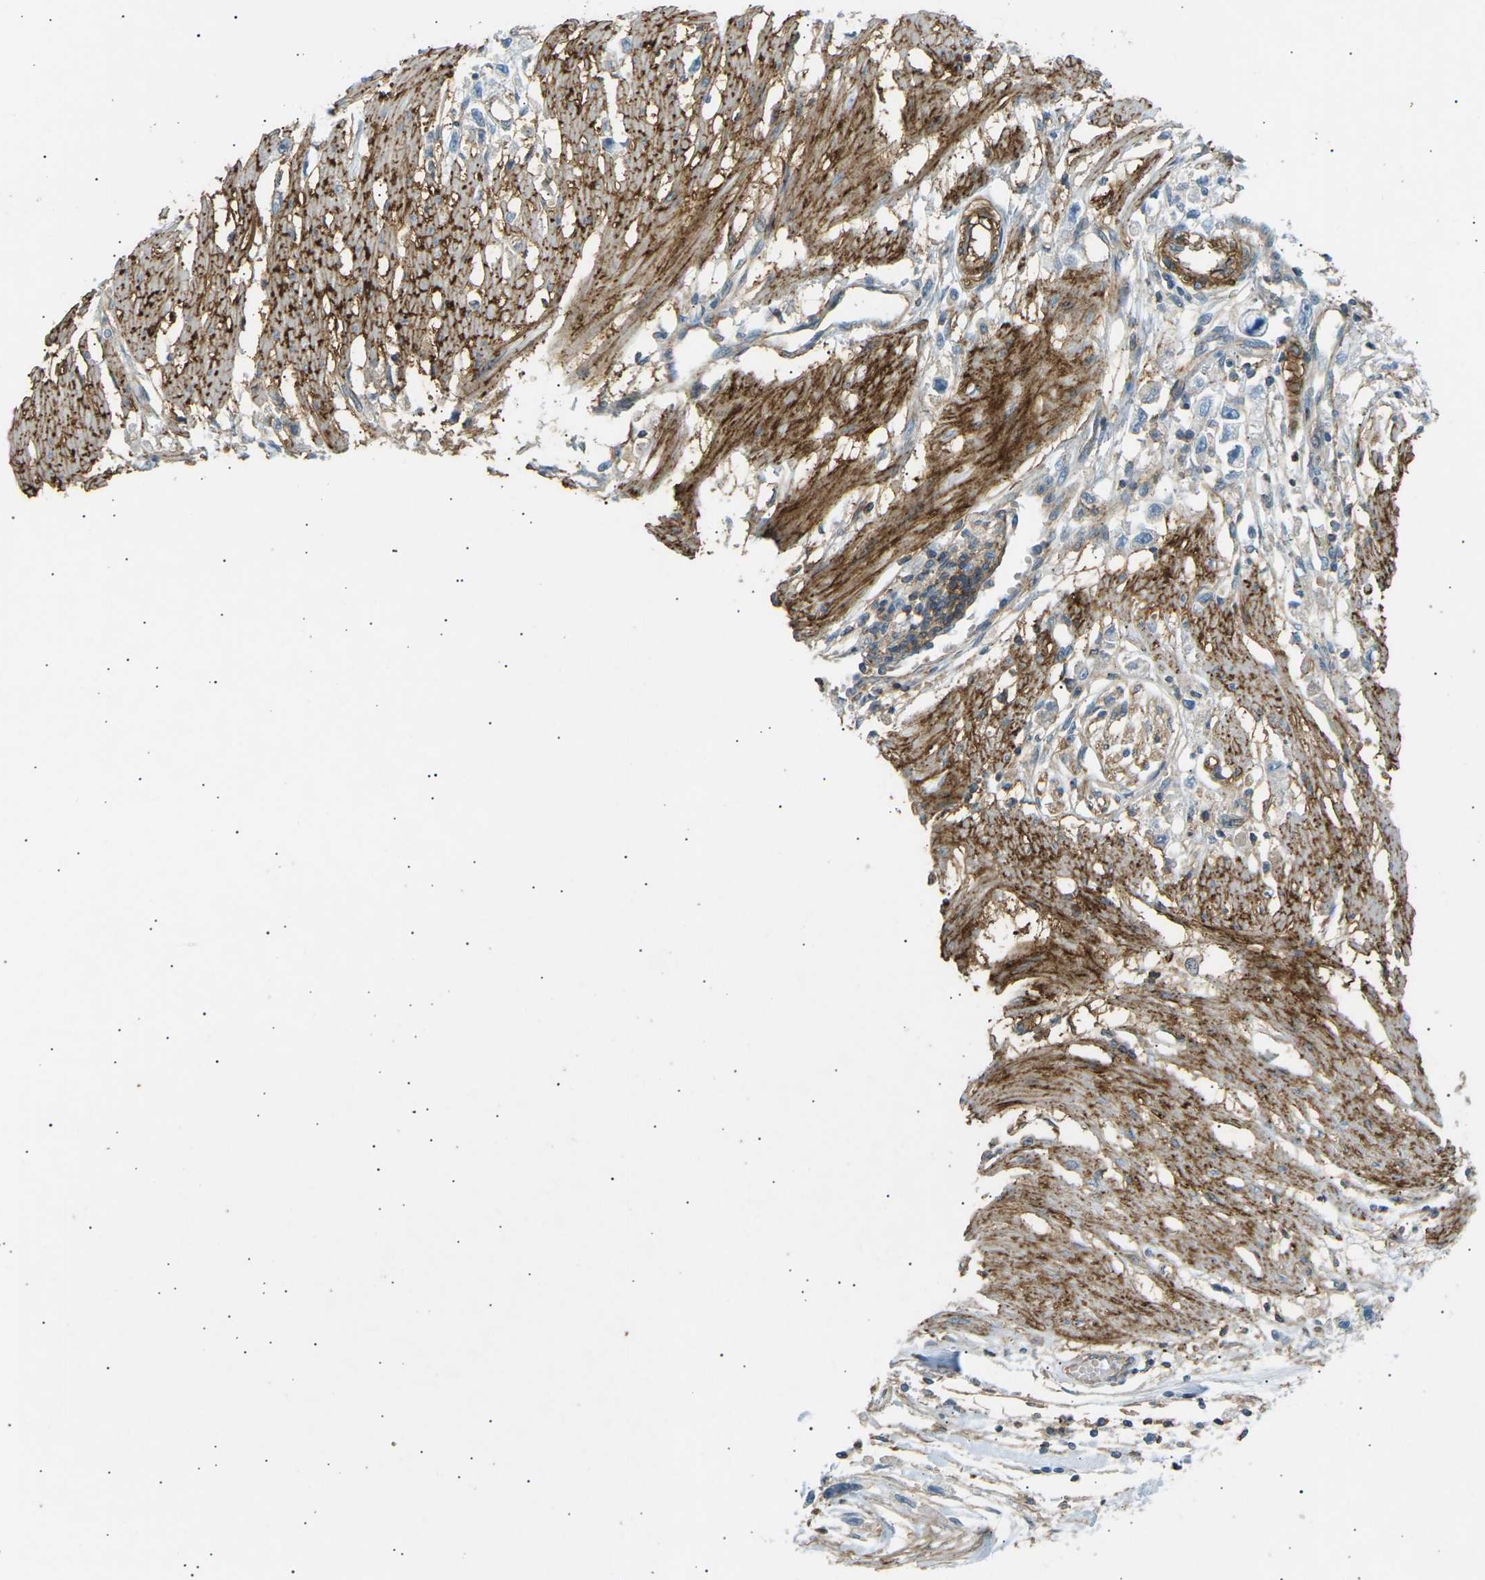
{"staining": {"intensity": "negative", "quantity": "none", "location": "none"}, "tissue": "stomach cancer", "cell_type": "Tumor cells", "image_type": "cancer", "snomed": [{"axis": "morphology", "description": "Adenocarcinoma, NOS"}, {"axis": "topography", "description": "Stomach"}], "caption": "Tumor cells show no significant protein positivity in stomach cancer (adenocarcinoma).", "gene": "ATP2B4", "patient": {"sex": "female", "age": 59}}